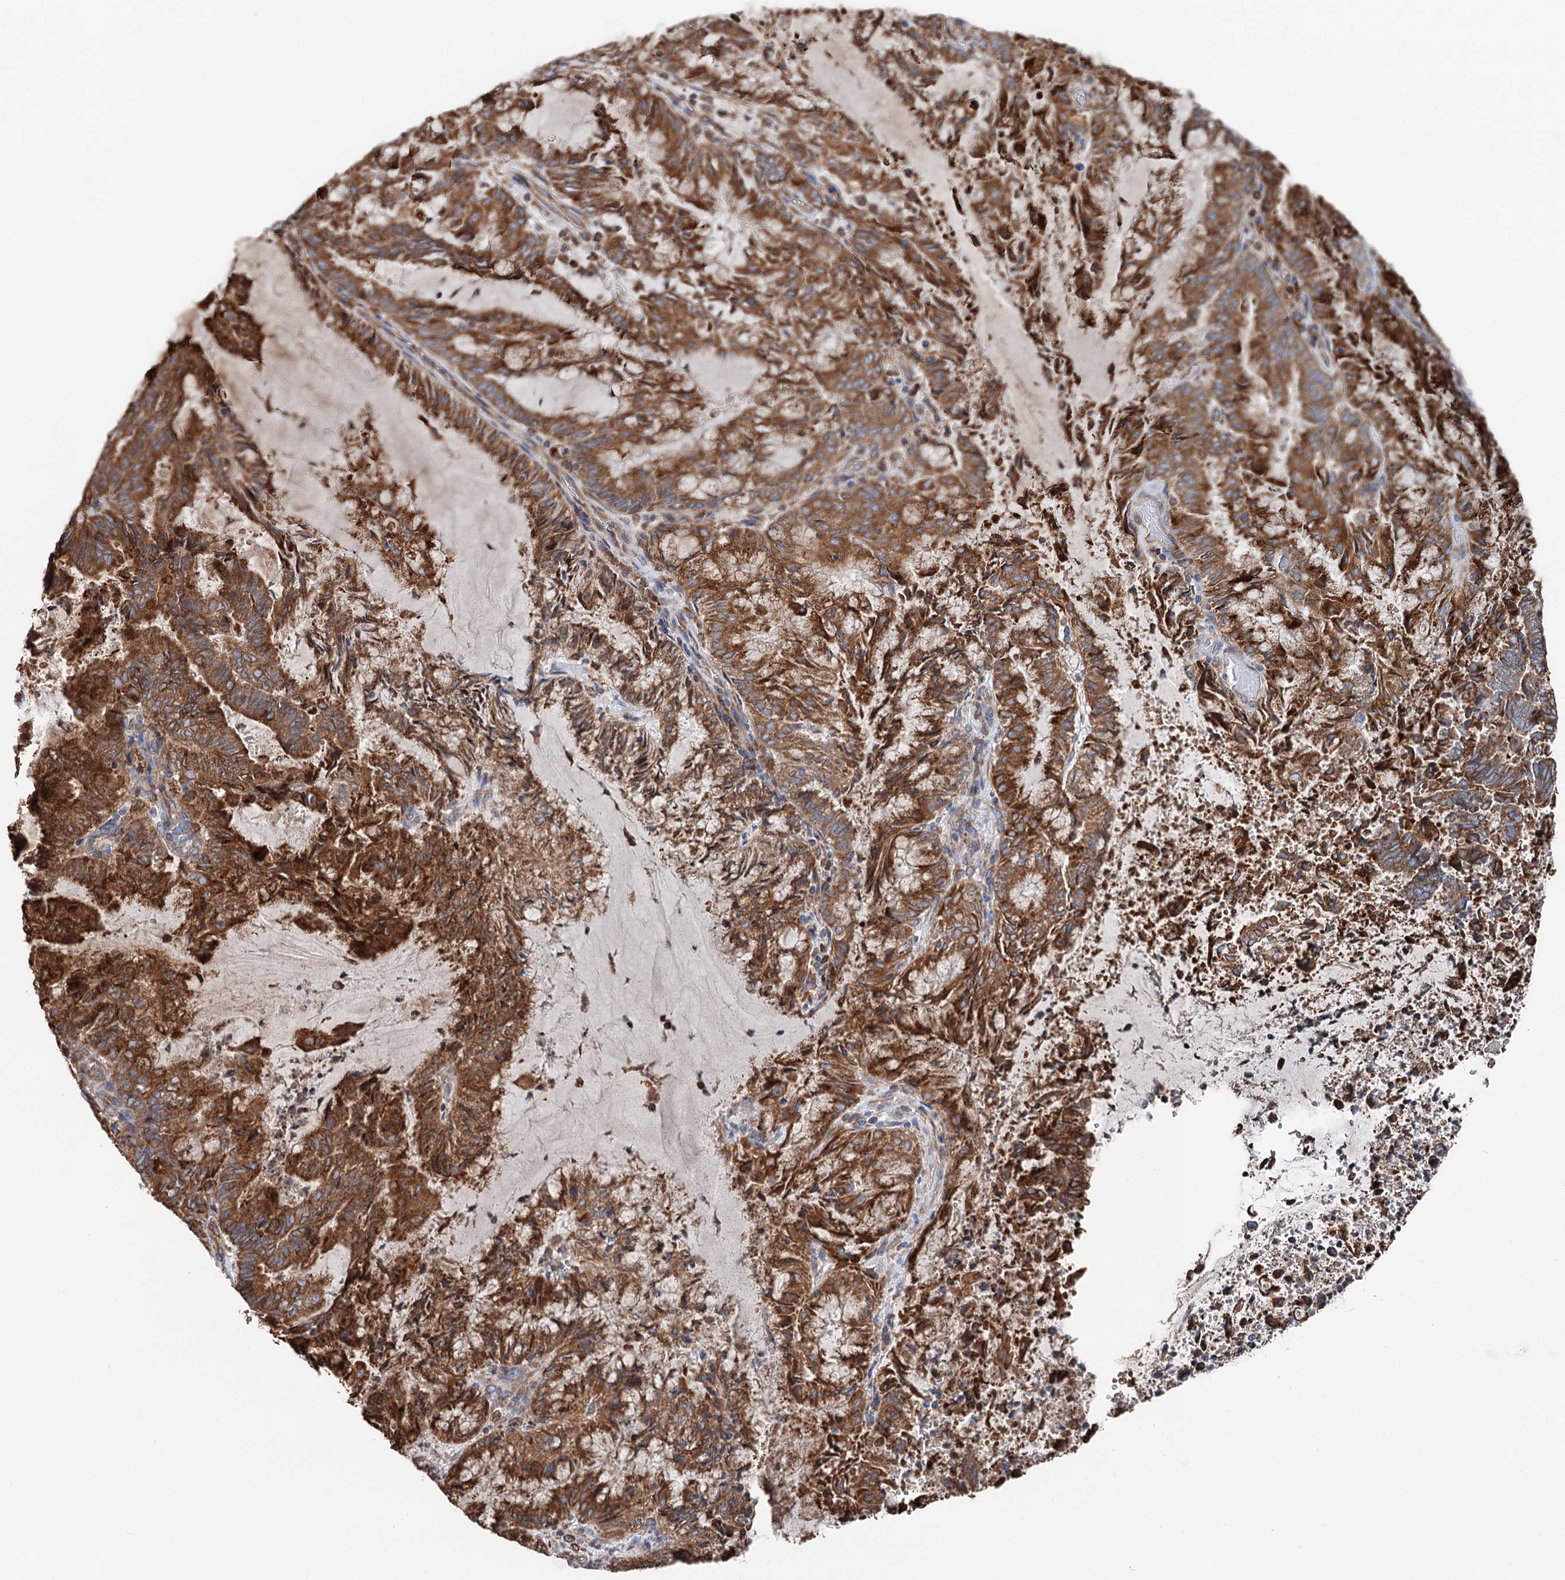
{"staining": {"intensity": "strong", "quantity": ">75%", "location": "cytoplasmic/membranous"}, "tissue": "endometrial cancer", "cell_type": "Tumor cells", "image_type": "cancer", "snomed": [{"axis": "morphology", "description": "Adenocarcinoma, NOS"}, {"axis": "topography", "description": "Endometrium"}], "caption": "Protein staining of endometrial cancer (adenocarcinoma) tissue demonstrates strong cytoplasmic/membranous positivity in about >75% of tumor cells.", "gene": "ERP29", "patient": {"sex": "female", "age": 80}}